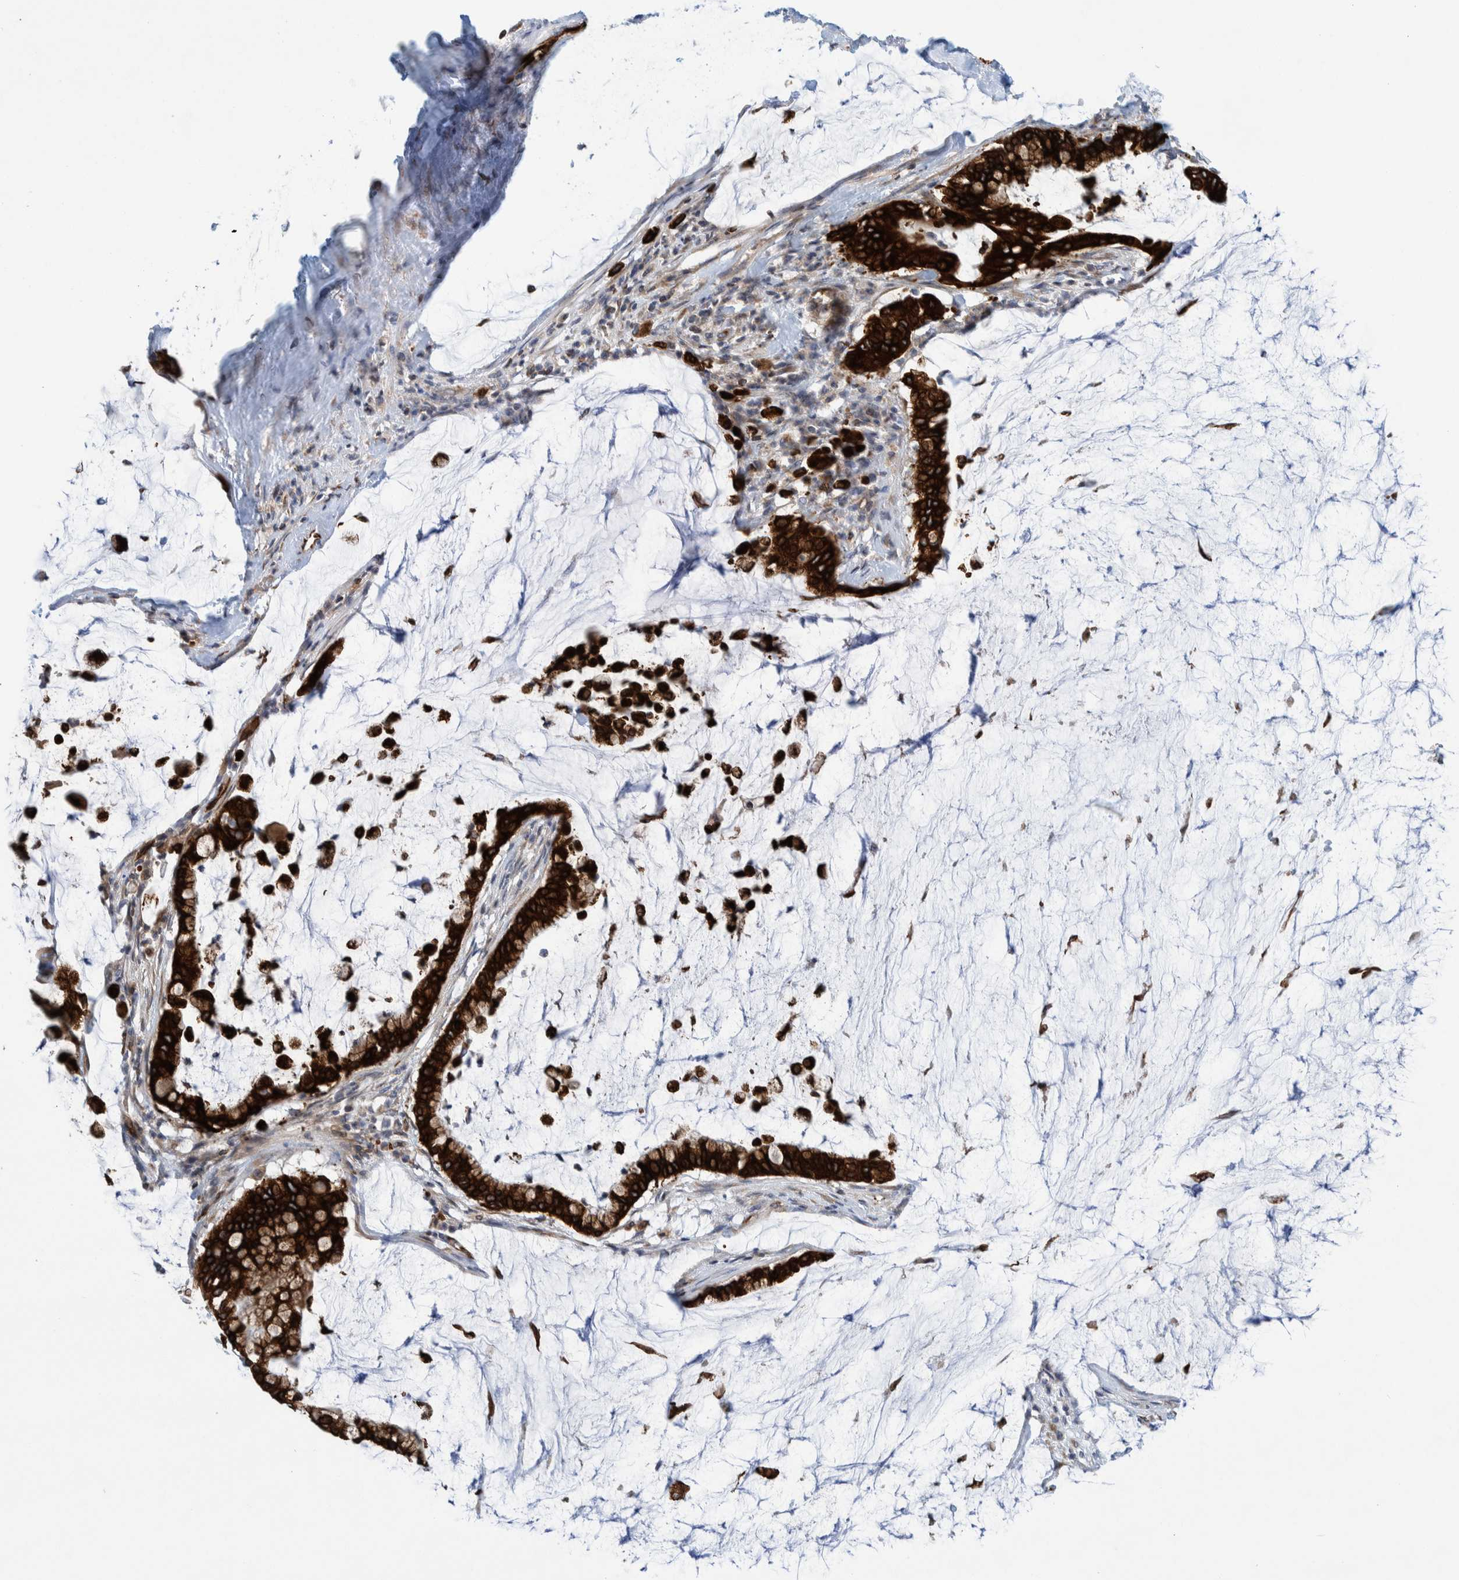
{"staining": {"intensity": "strong", "quantity": ">75%", "location": "cytoplasmic/membranous"}, "tissue": "pancreatic cancer", "cell_type": "Tumor cells", "image_type": "cancer", "snomed": [{"axis": "morphology", "description": "Adenocarcinoma, NOS"}, {"axis": "topography", "description": "Pancreas"}], "caption": "Immunohistochemistry (IHC) of pancreatic cancer (adenocarcinoma) displays high levels of strong cytoplasmic/membranous positivity in about >75% of tumor cells.", "gene": "THEM6", "patient": {"sex": "male", "age": 41}}